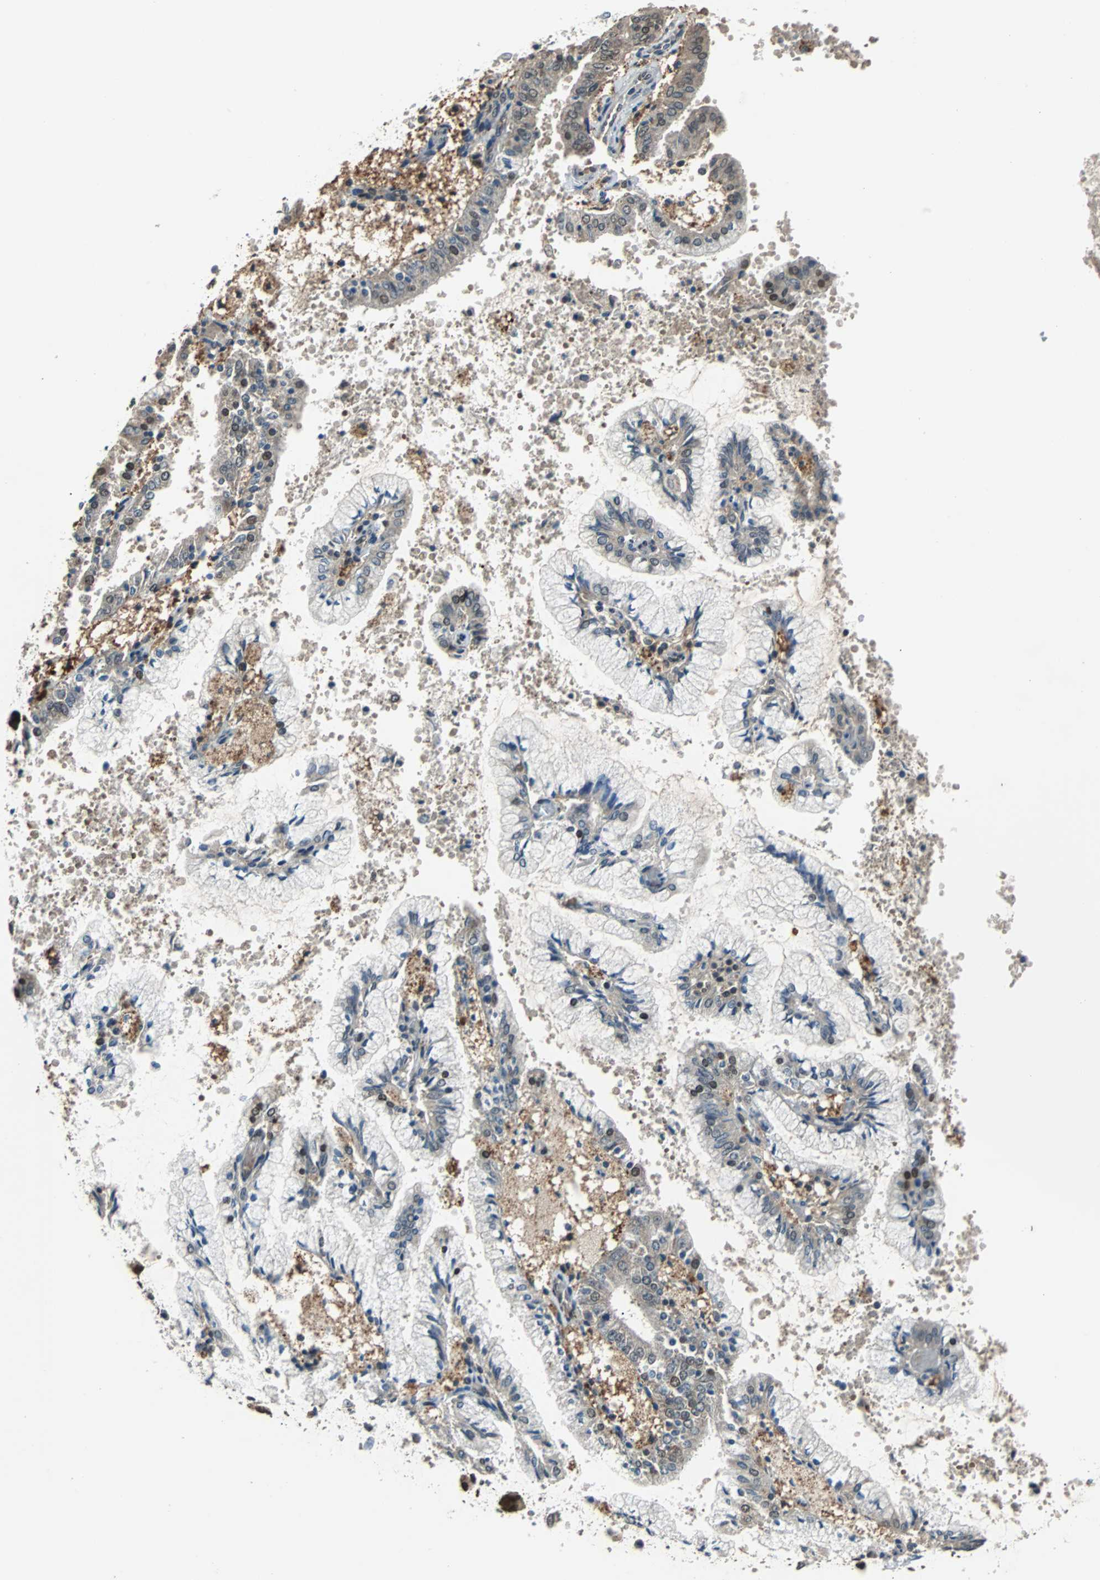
{"staining": {"intensity": "moderate", "quantity": "<25%", "location": "nuclear"}, "tissue": "endometrial cancer", "cell_type": "Tumor cells", "image_type": "cancer", "snomed": [{"axis": "morphology", "description": "Adenocarcinoma, NOS"}, {"axis": "topography", "description": "Endometrium"}], "caption": "A micrograph of human adenocarcinoma (endometrial) stained for a protein displays moderate nuclear brown staining in tumor cells.", "gene": "PHC1", "patient": {"sex": "female", "age": 63}}